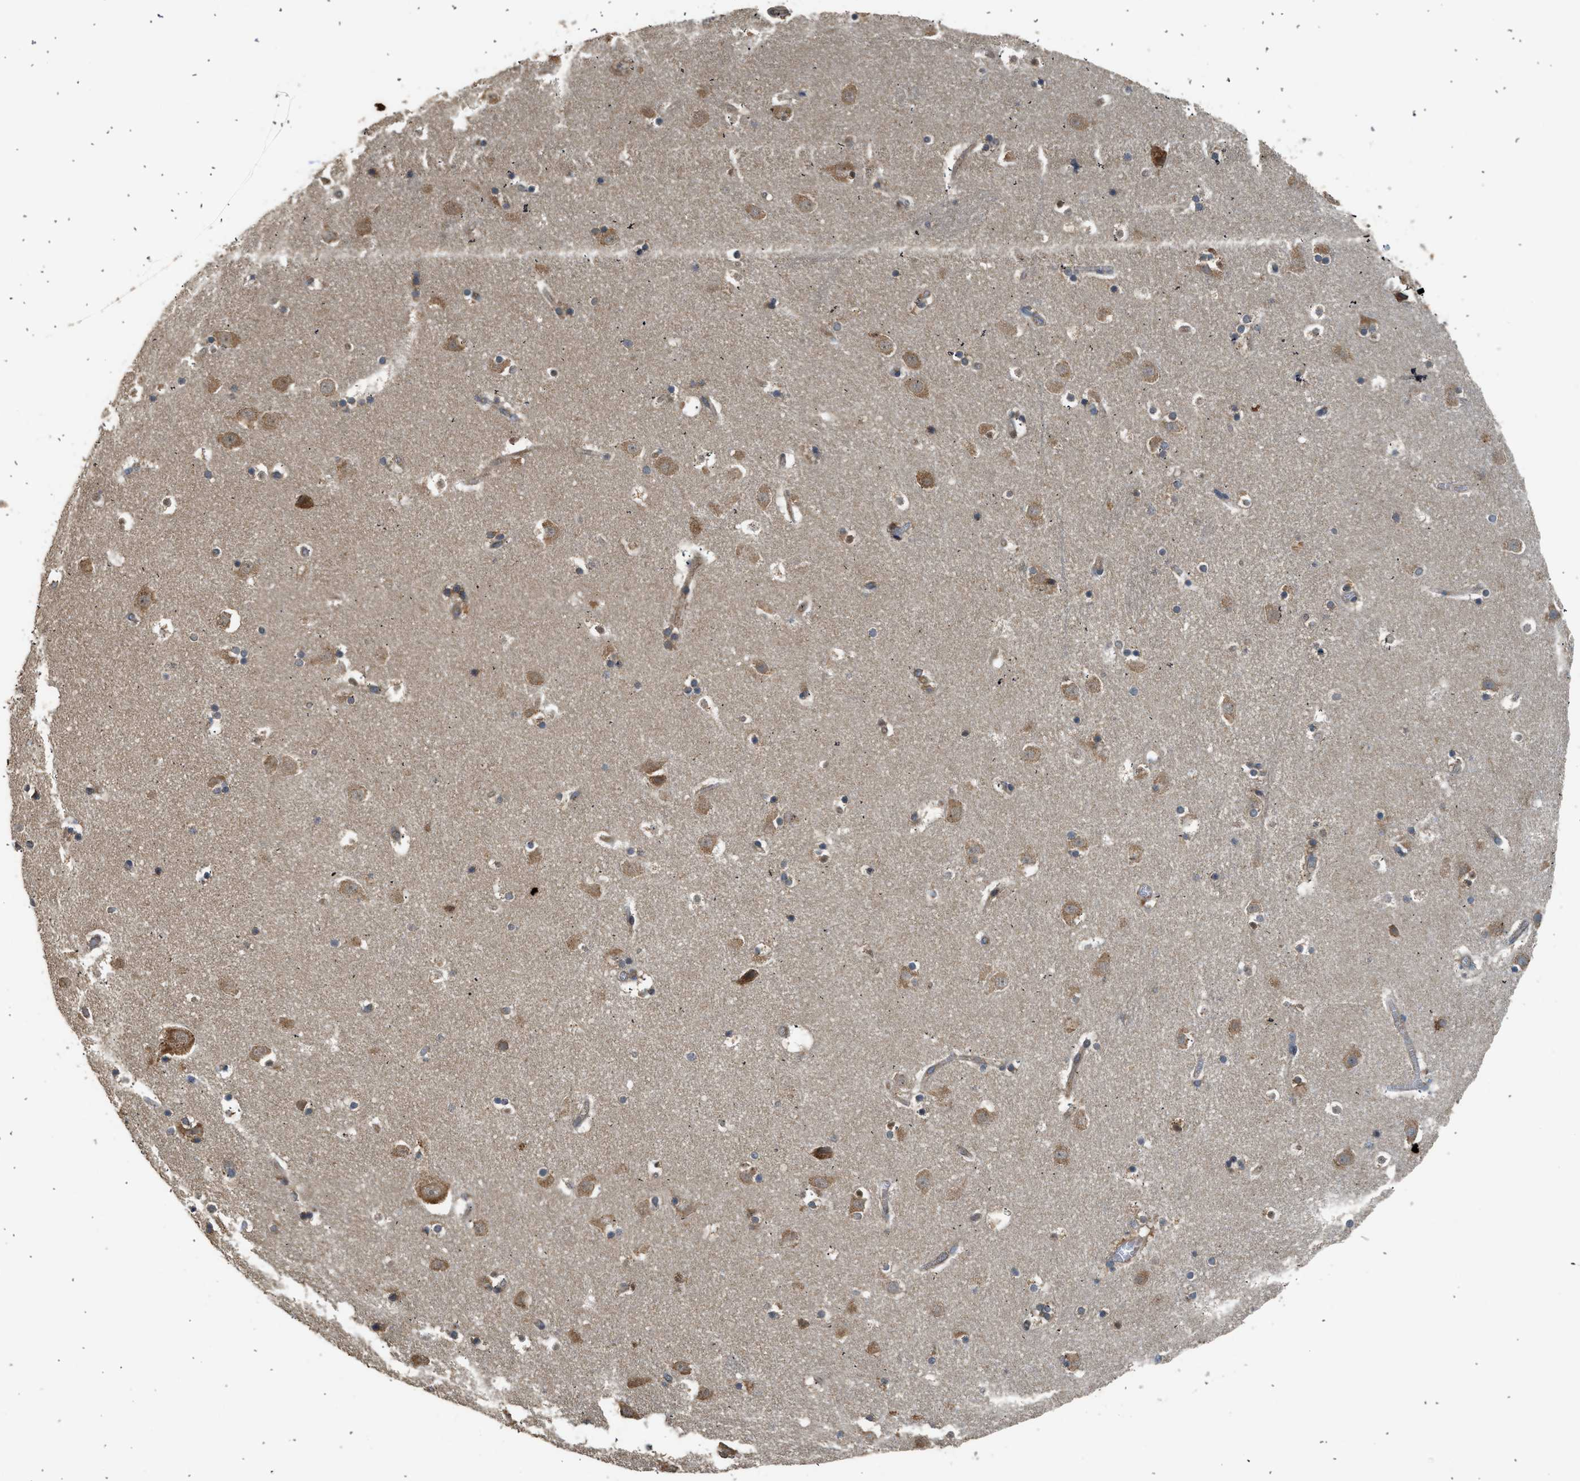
{"staining": {"intensity": "moderate", "quantity": ">75%", "location": "cytoplasmic/membranous"}, "tissue": "caudate", "cell_type": "Glial cells", "image_type": "normal", "snomed": [{"axis": "morphology", "description": "Normal tissue, NOS"}, {"axis": "topography", "description": "Lateral ventricle wall"}], "caption": "Caudate was stained to show a protein in brown. There is medium levels of moderate cytoplasmic/membranous positivity in approximately >75% of glial cells. The staining was performed using DAB to visualize the protein expression in brown, while the nuclei were stained in blue with hematoxylin (Magnification: 20x).", "gene": "HIP1R", "patient": {"sex": "male", "age": 45}}